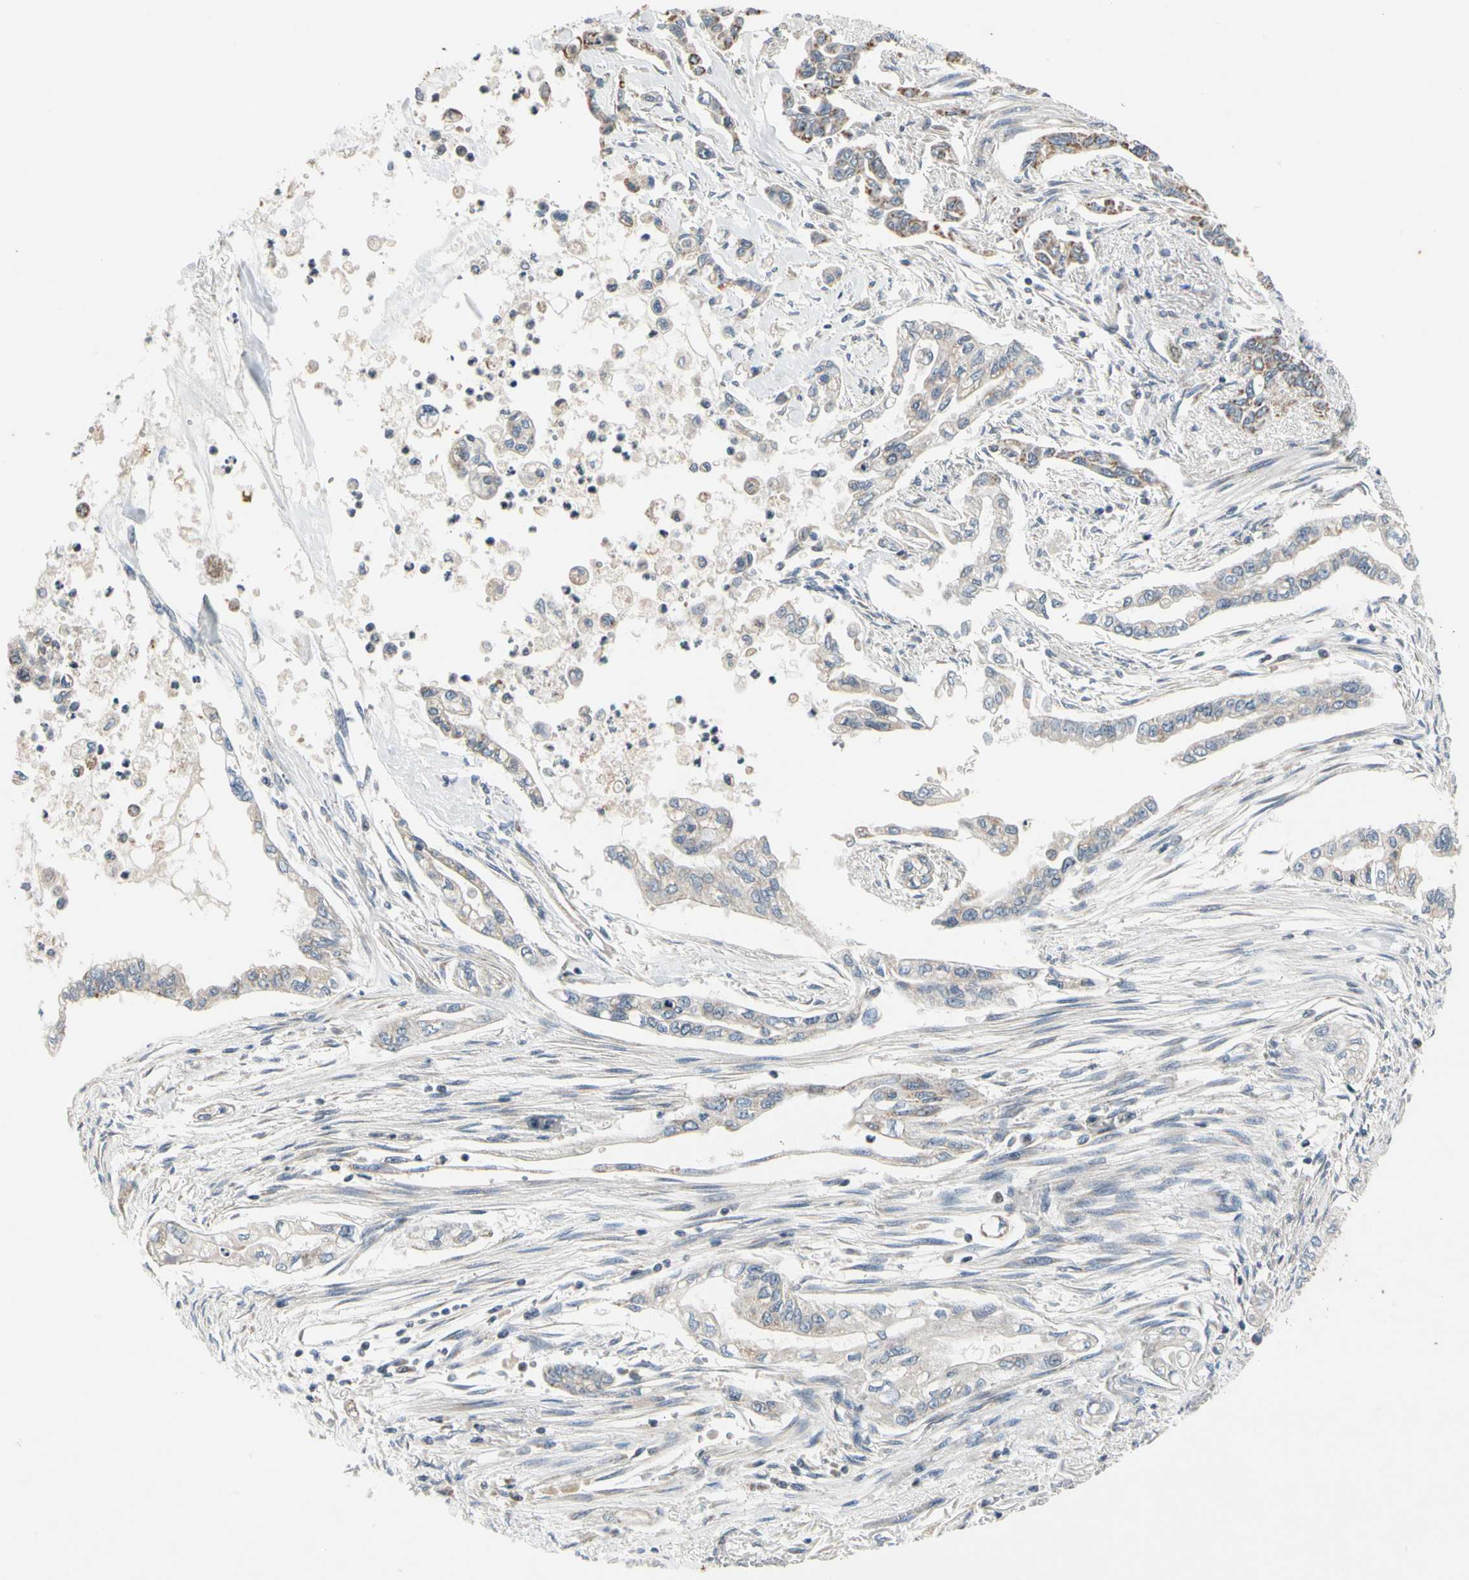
{"staining": {"intensity": "weak", "quantity": "25%-75%", "location": "cytoplasmic/membranous"}, "tissue": "pancreatic cancer", "cell_type": "Tumor cells", "image_type": "cancer", "snomed": [{"axis": "morphology", "description": "Normal tissue, NOS"}, {"axis": "topography", "description": "Pancreas"}], "caption": "This photomicrograph reveals IHC staining of pancreatic cancer, with low weak cytoplasmic/membranous expression in approximately 25%-75% of tumor cells.", "gene": "SOX30", "patient": {"sex": "male", "age": 42}}